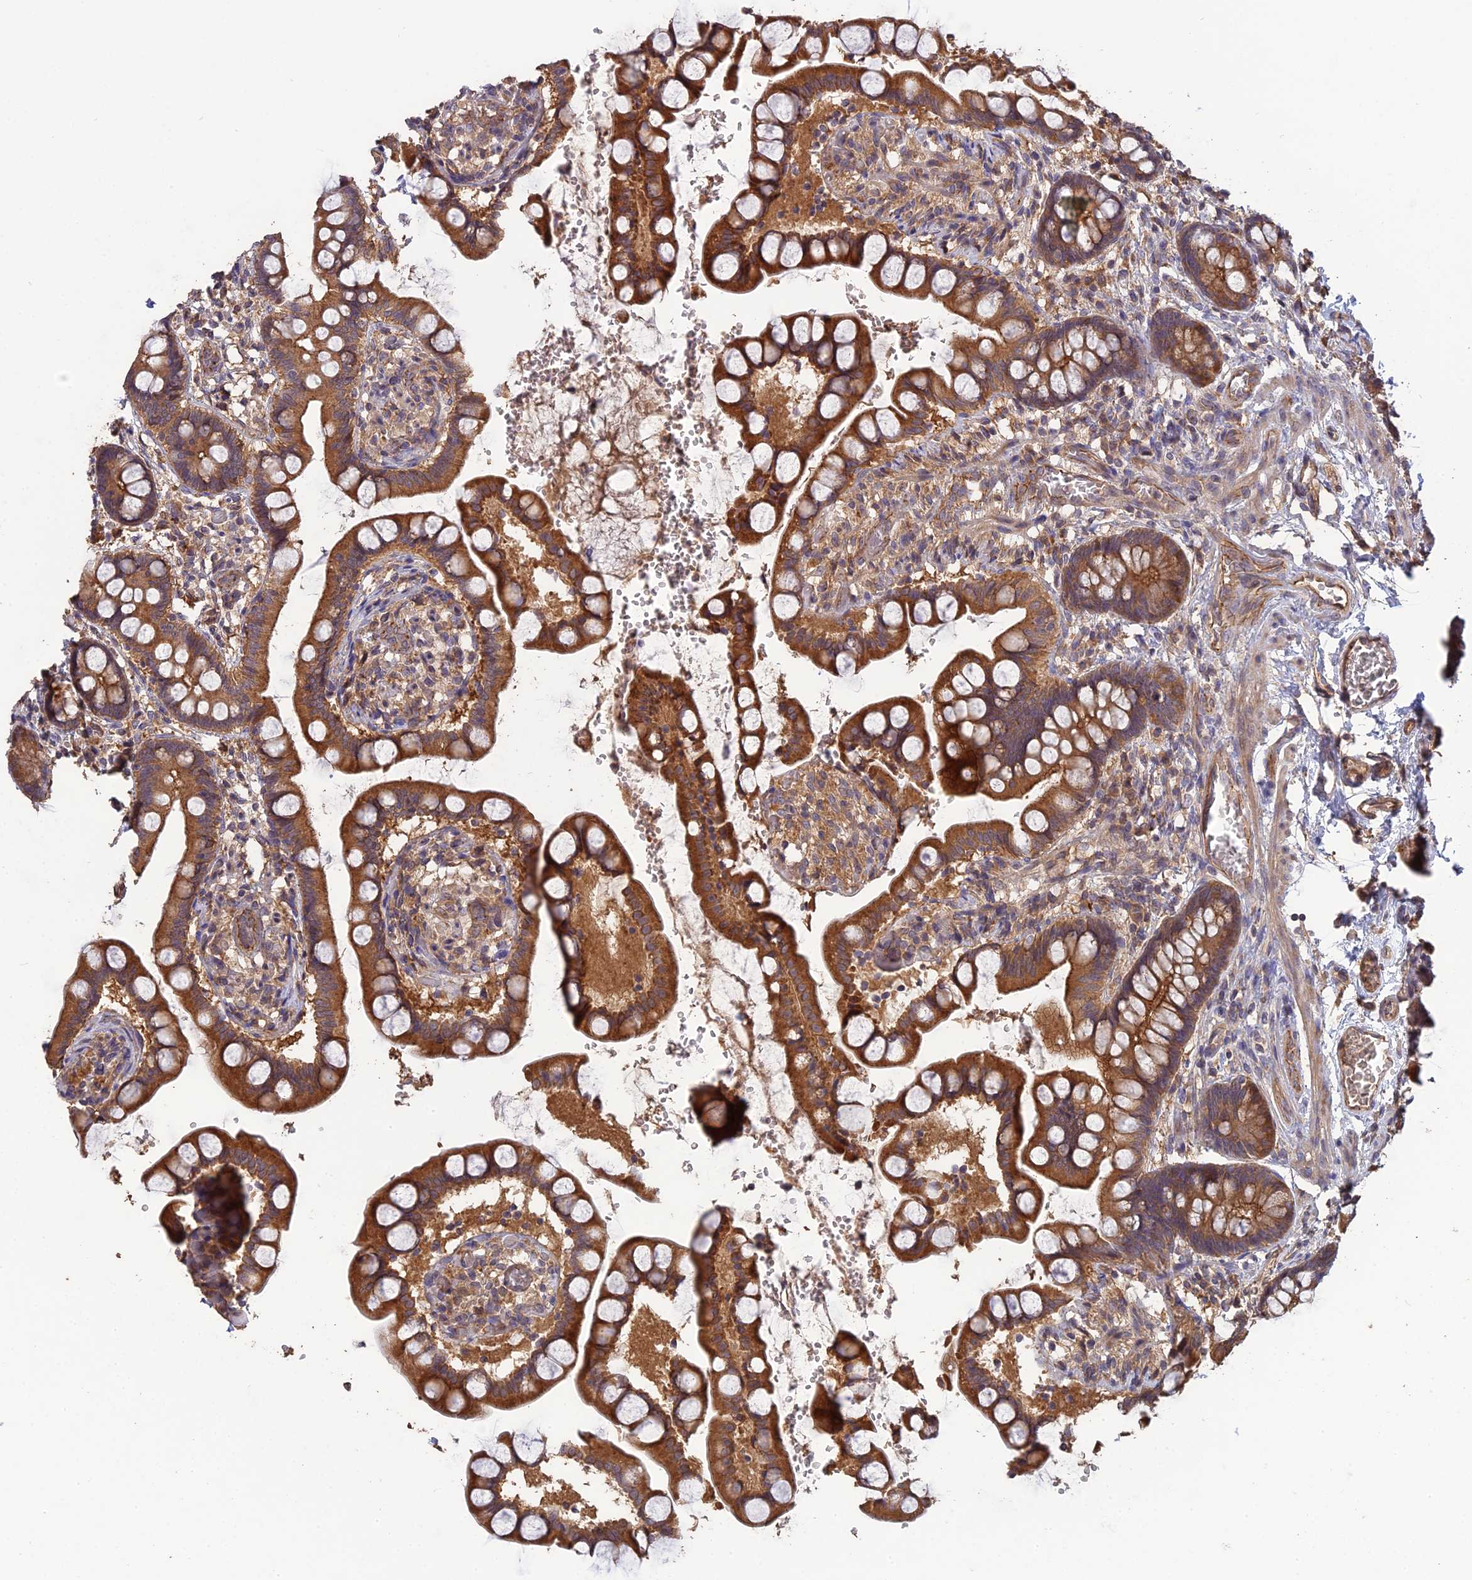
{"staining": {"intensity": "strong", "quantity": ">75%", "location": "cytoplasmic/membranous"}, "tissue": "small intestine", "cell_type": "Glandular cells", "image_type": "normal", "snomed": [{"axis": "morphology", "description": "Normal tissue, NOS"}, {"axis": "topography", "description": "Small intestine"}], "caption": "This is a micrograph of IHC staining of unremarkable small intestine, which shows strong staining in the cytoplasmic/membranous of glandular cells.", "gene": "ARHGAP40", "patient": {"sex": "male", "age": 52}}